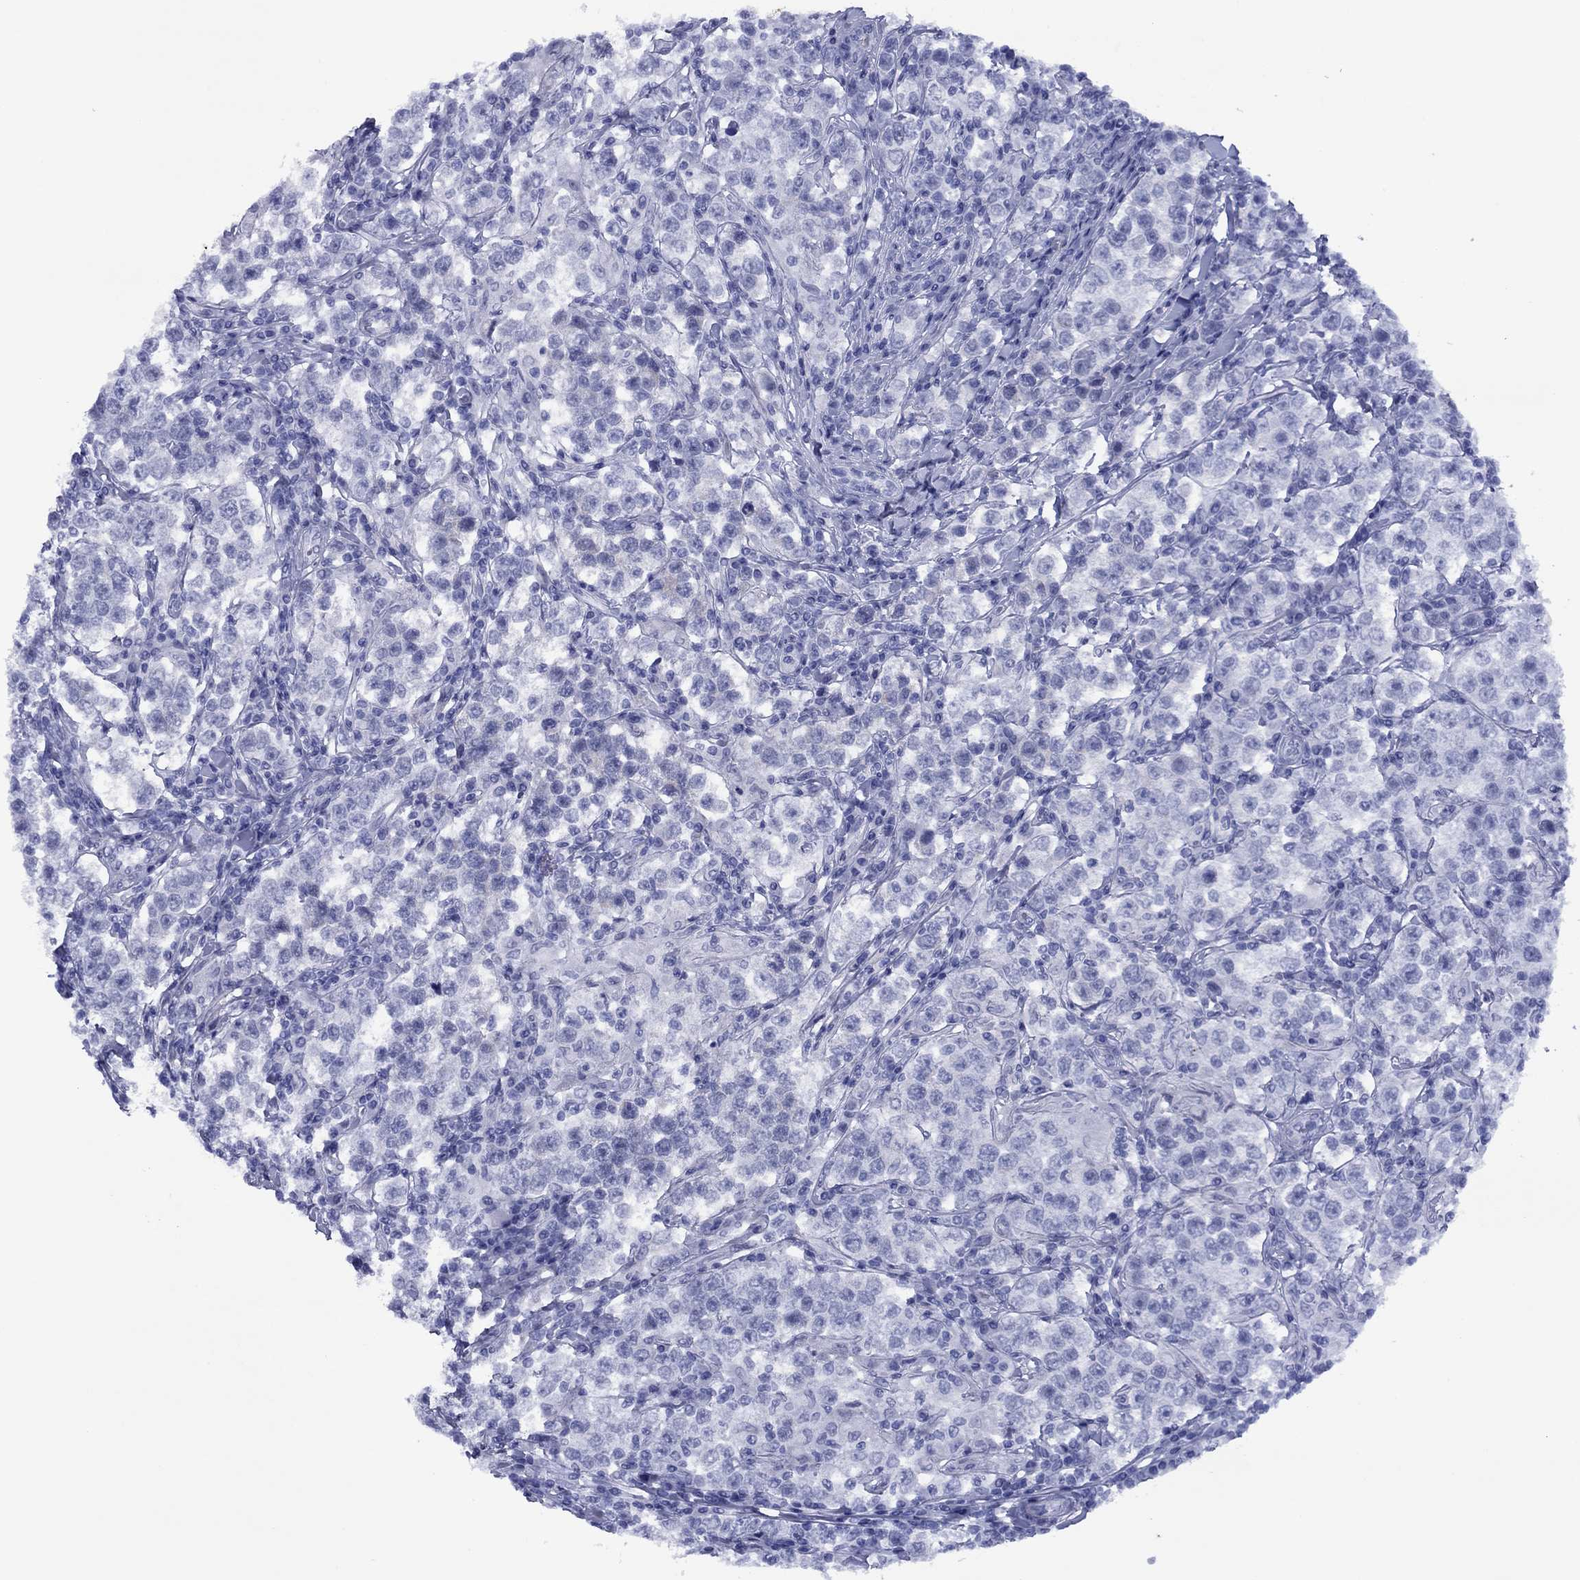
{"staining": {"intensity": "negative", "quantity": "none", "location": "none"}, "tissue": "testis cancer", "cell_type": "Tumor cells", "image_type": "cancer", "snomed": [{"axis": "morphology", "description": "Seminoma, NOS"}, {"axis": "morphology", "description": "Carcinoma, Embryonal, NOS"}, {"axis": "topography", "description": "Testis"}], "caption": "This is an immunohistochemistry photomicrograph of testis cancer (embryonal carcinoma). There is no staining in tumor cells.", "gene": "TCFL5", "patient": {"sex": "male", "age": 41}}